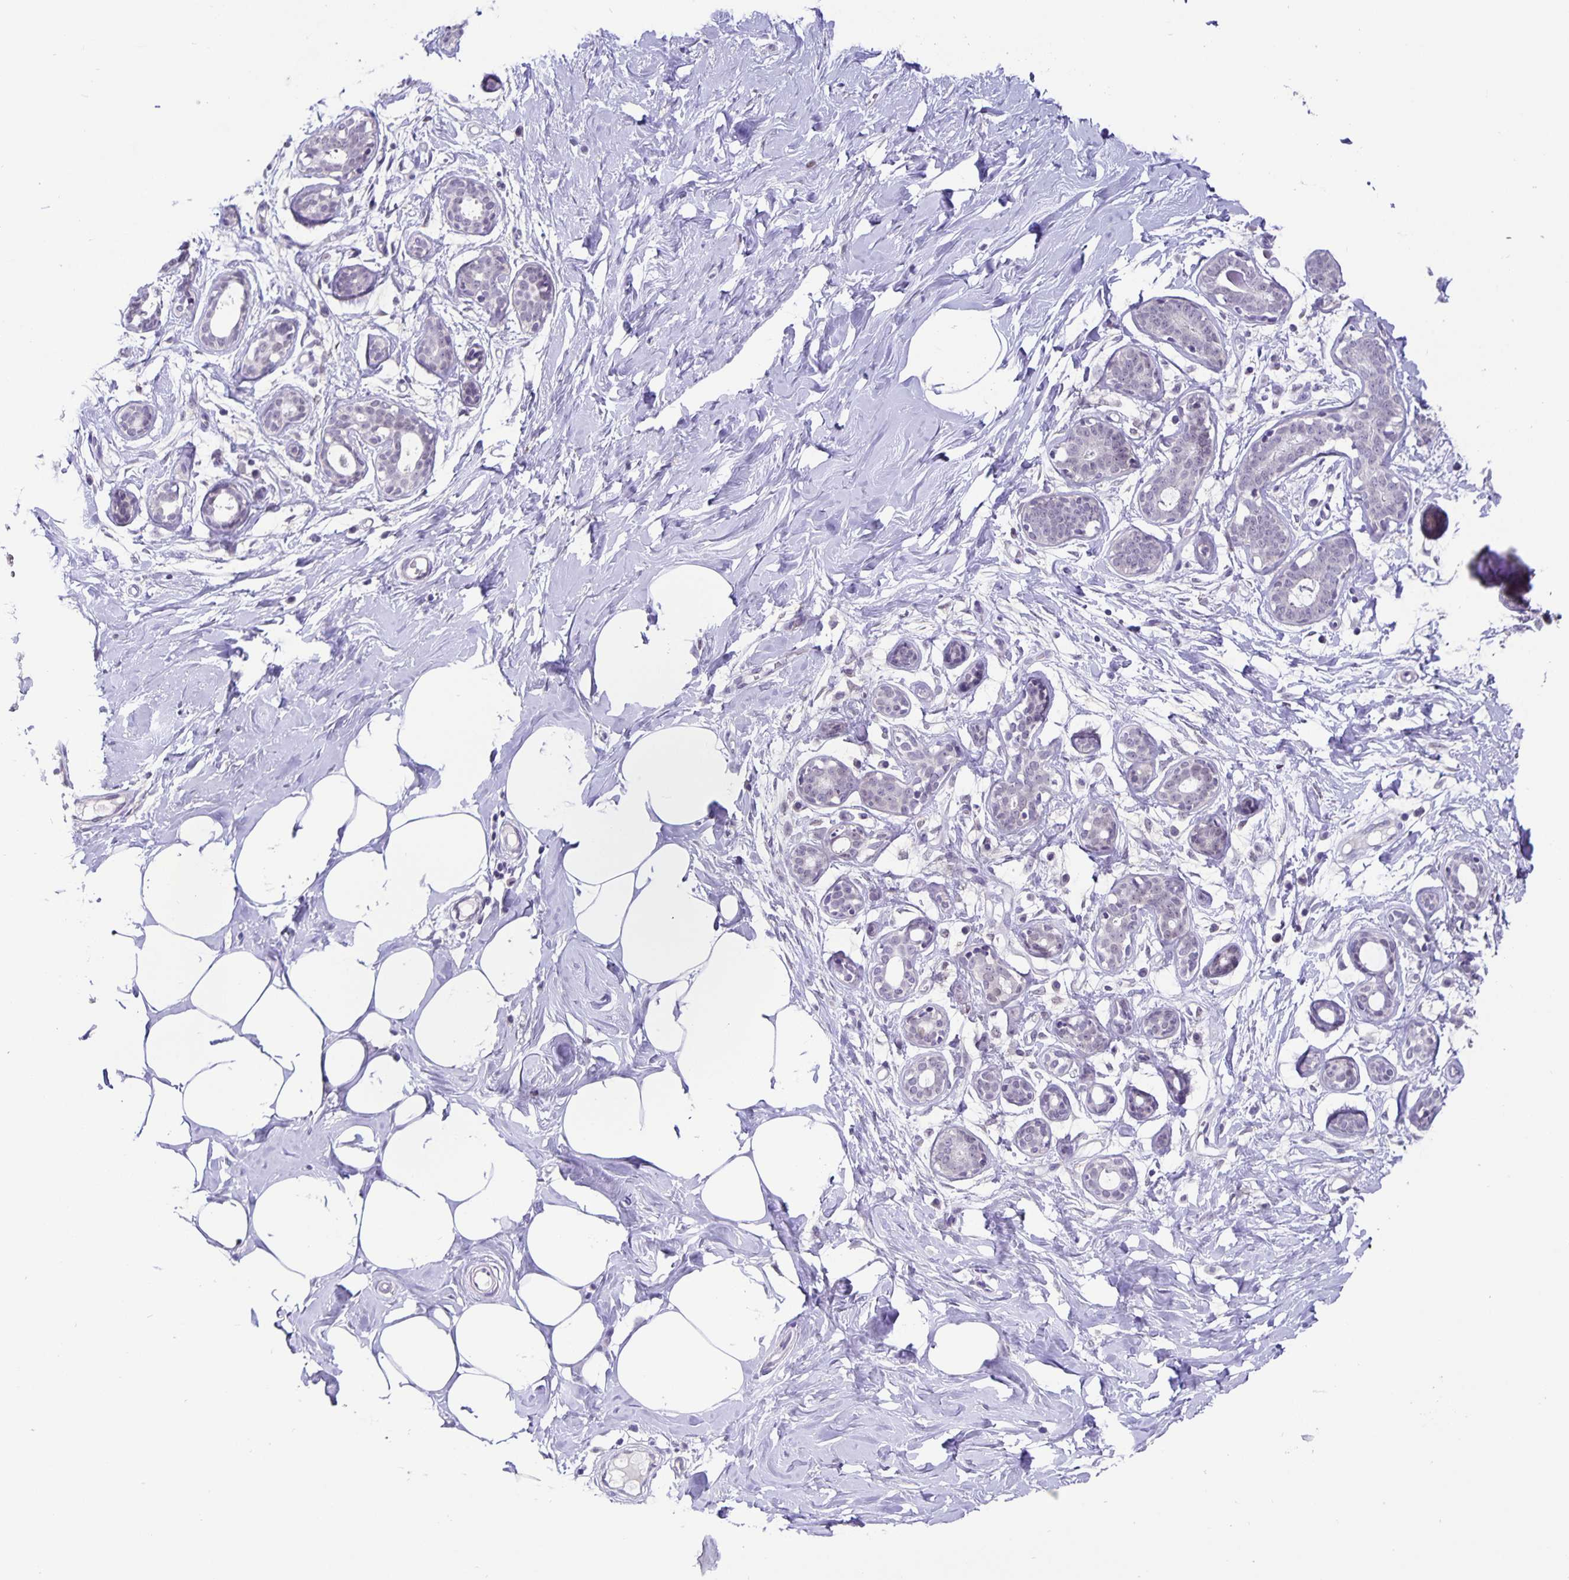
{"staining": {"intensity": "negative", "quantity": "none", "location": "none"}, "tissue": "breast", "cell_type": "Adipocytes", "image_type": "normal", "snomed": [{"axis": "morphology", "description": "Normal tissue, NOS"}, {"axis": "topography", "description": "Breast"}], "caption": "Protein analysis of normal breast shows no significant positivity in adipocytes.", "gene": "FOSL2", "patient": {"sex": "female", "age": 27}}